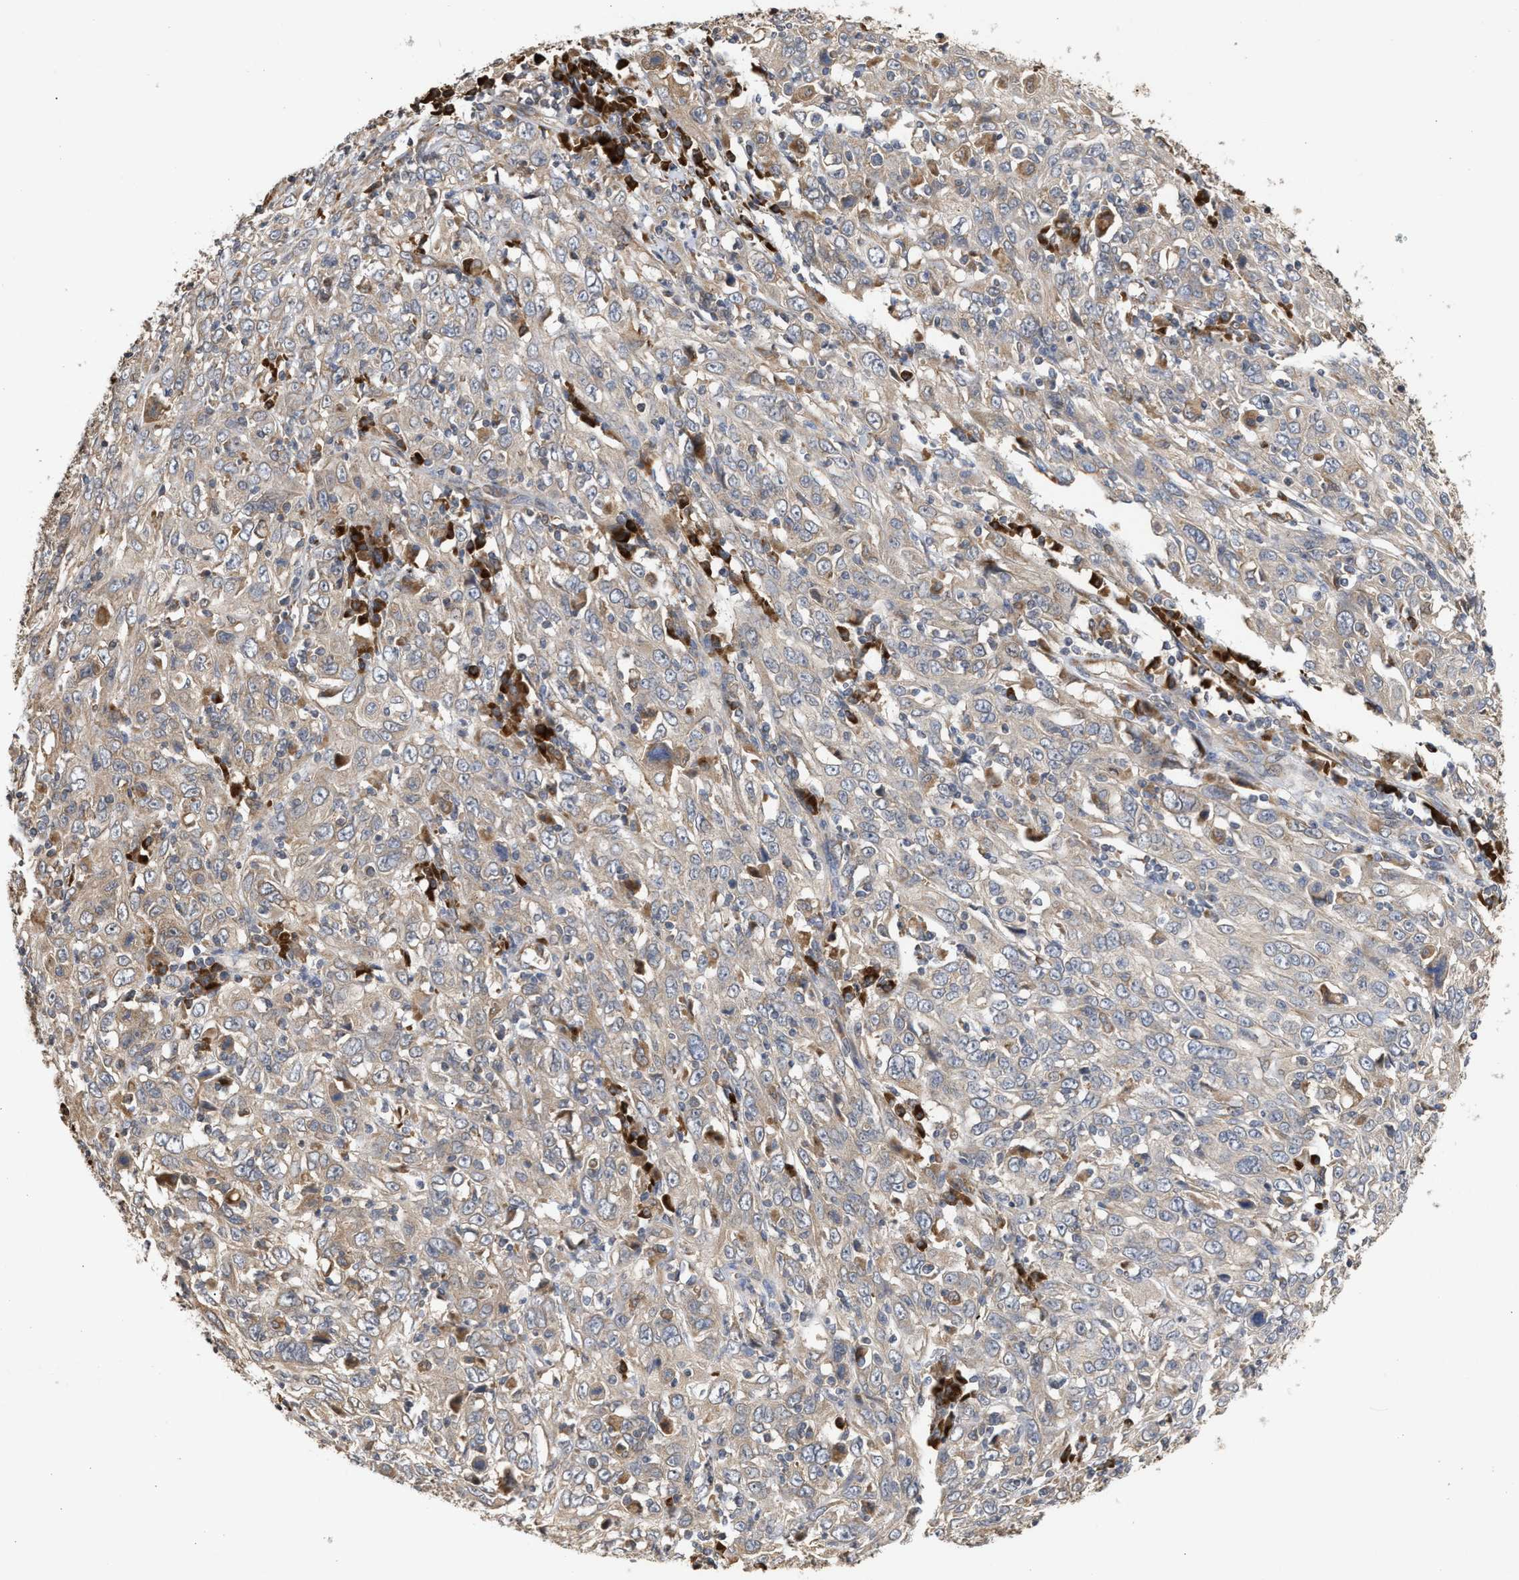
{"staining": {"intensity": "weak", "quantity": "25%-75%", "location": "cytoplasmic/membranous"}, "tissue": "cervical cancer", "cell_type": "Tumor cells", "image_type": "cancer", "snomed": [{"axis": "morphology", "description": "Squamous cell carcinoma, NOS"}, {"axis": "topography", "description": "Cervix"}], "caption": "An IHC histopathology image of tumor tissue is shown. Protein staining in brown shows weak cytoplasmic/membranous positivity in cervical squamous cell carcinoma within tumor cells.", "gene": "SAR1A", "patient": {"sex": "female", "age": 46}}